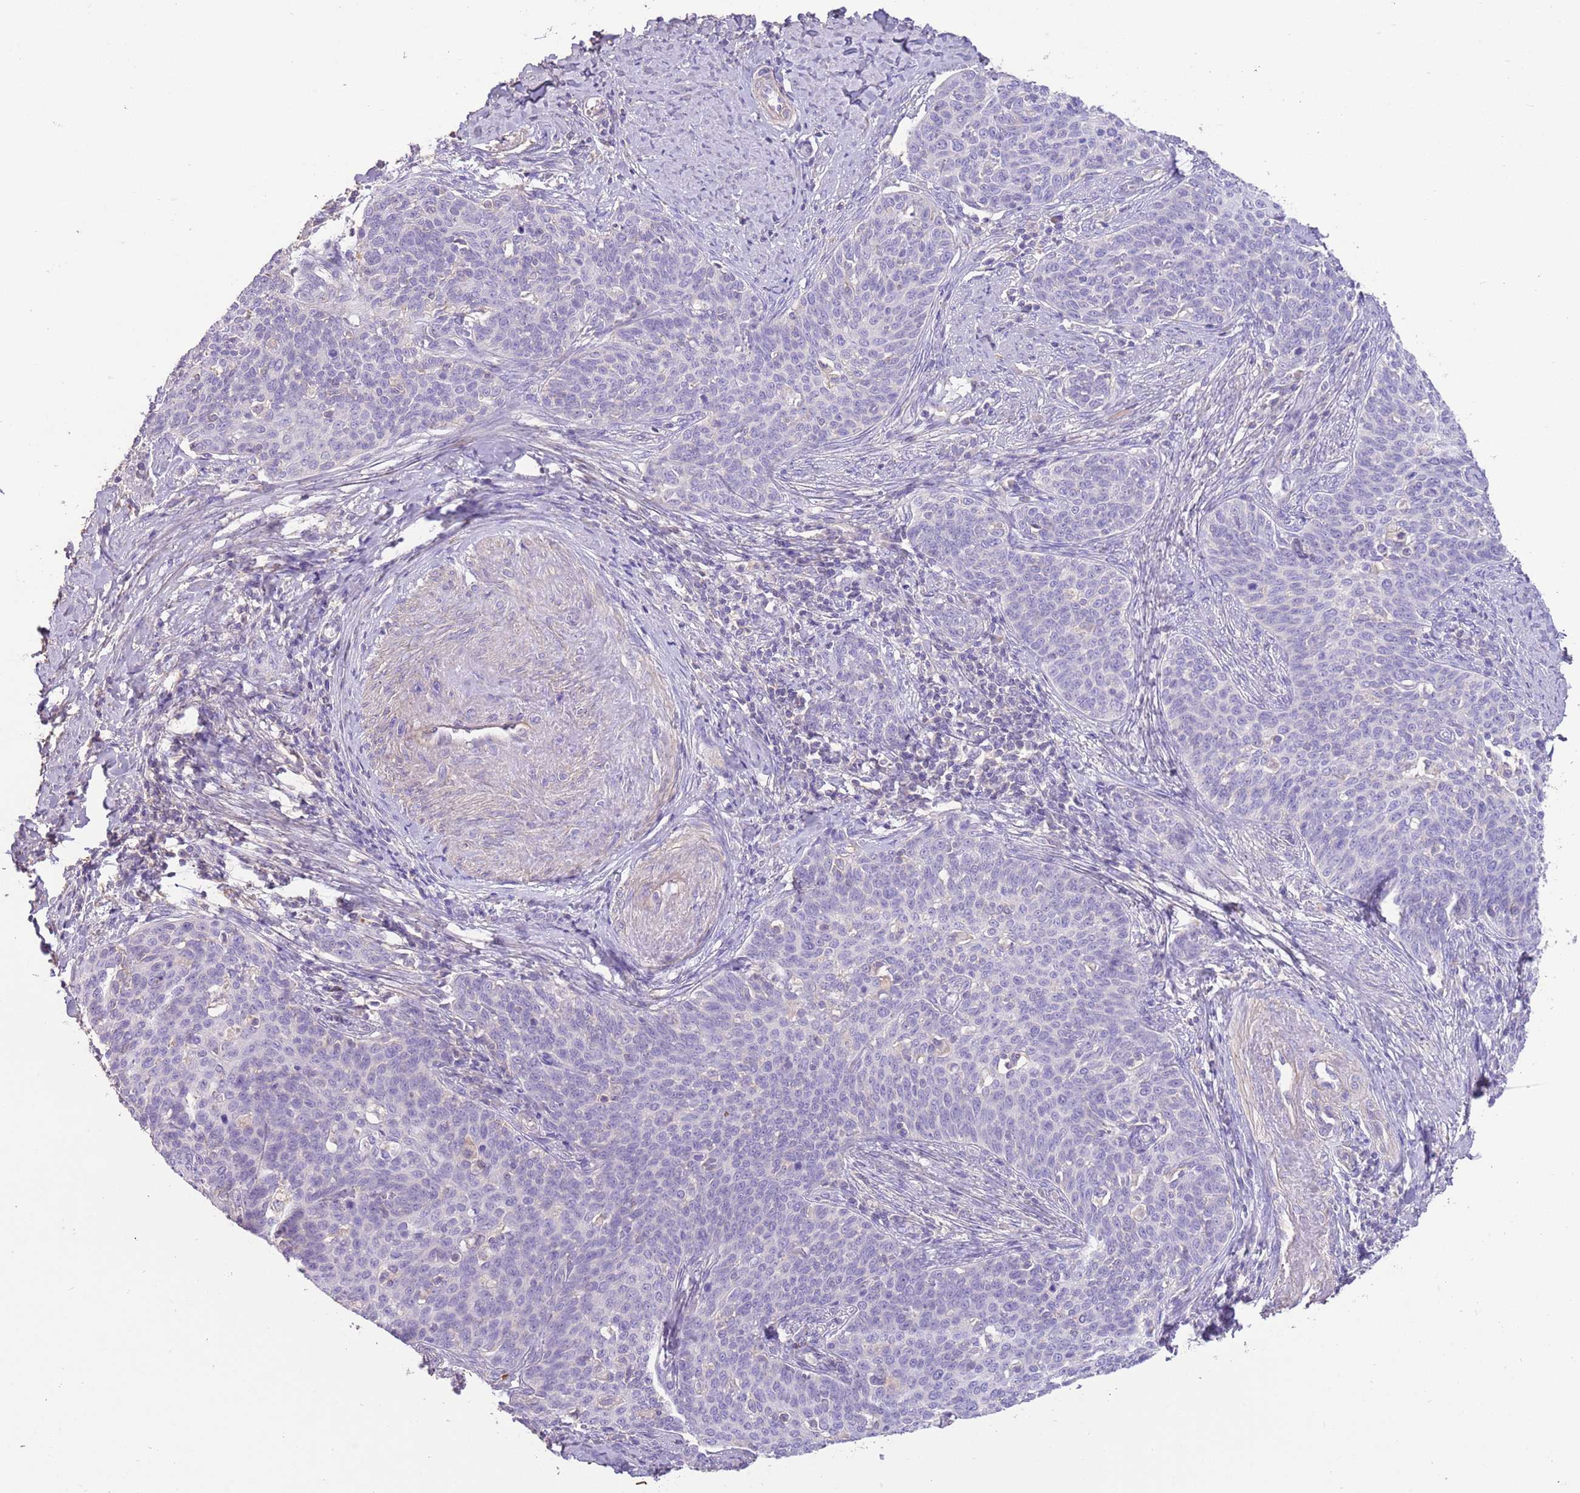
{"staining": {"intensity": "negative", "quantity": "none", "location": "none"}, "tissue": "cervical cancer", "cell_type": "Tumor cells", "image_type": "cancer", "snomed": [{"axis": "morphology", "description": "Squamous cell carcinoma, NOS"}, {"axis": "topography", "description": "Cervix"}], "caption": "High power microscopy histopathology image of an IHC image of cervical squamous cell carcinoma, revealing no significant positivity in tumor cells.", "gene": "SFTPA1", "patient": {"sex": "female", "age": 39}}